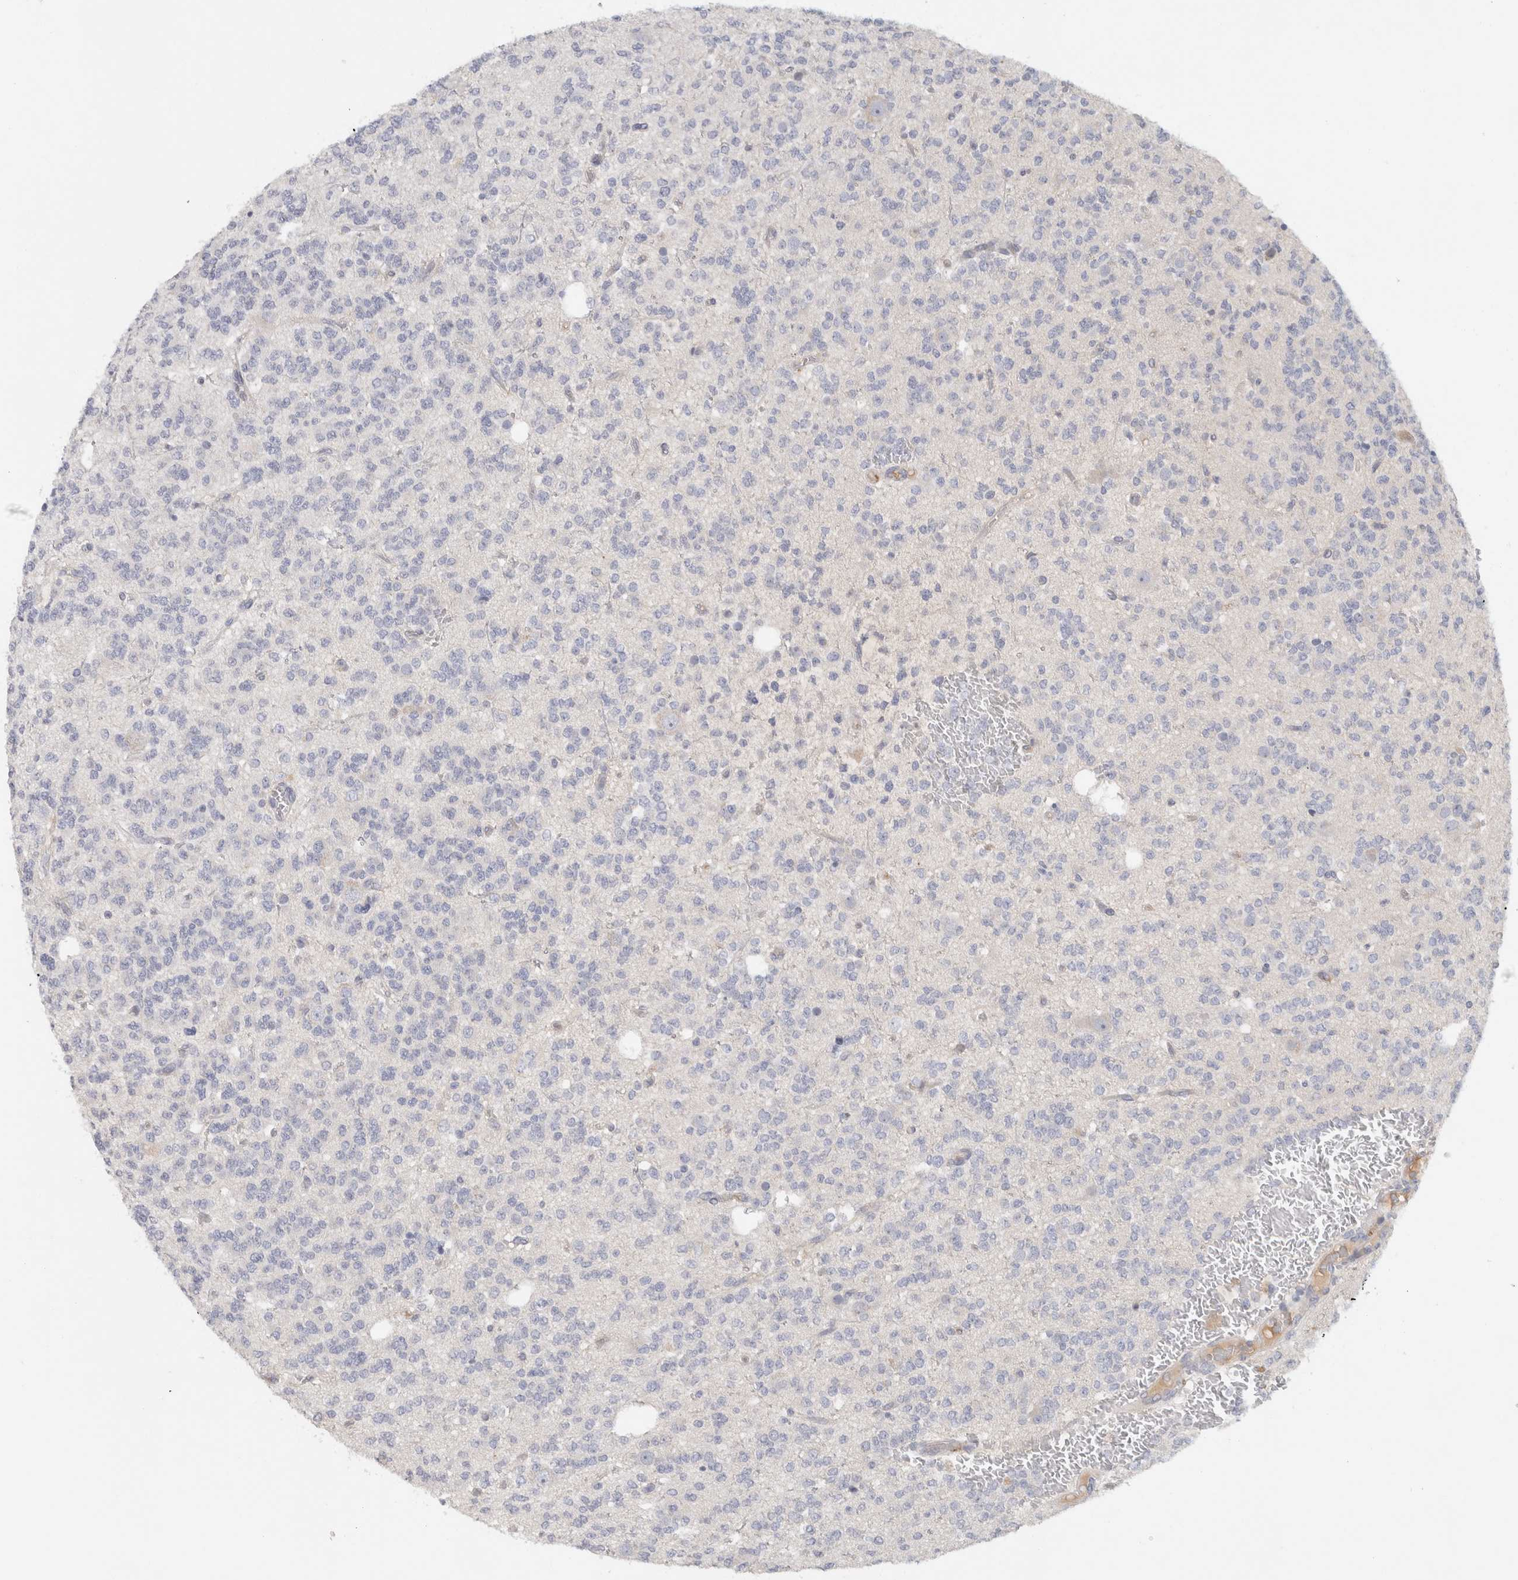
{"staining": {"intensity": "negative", "quantity": "none", "location": "none"}, "tissue": "glioma", "cell_type": "Tumor cells", "image_type": "cancer", "snomed": [{"axis": "morphology", "description": "Glioma, malignant, Low grade"}, {"axis": "topography", "description": "Brain"}], "caption": "Micrograph shows no significant protein expression in tumor cells of glioma.", "gene": "STK31", "patient": {"sex": "male", "age": 38}}